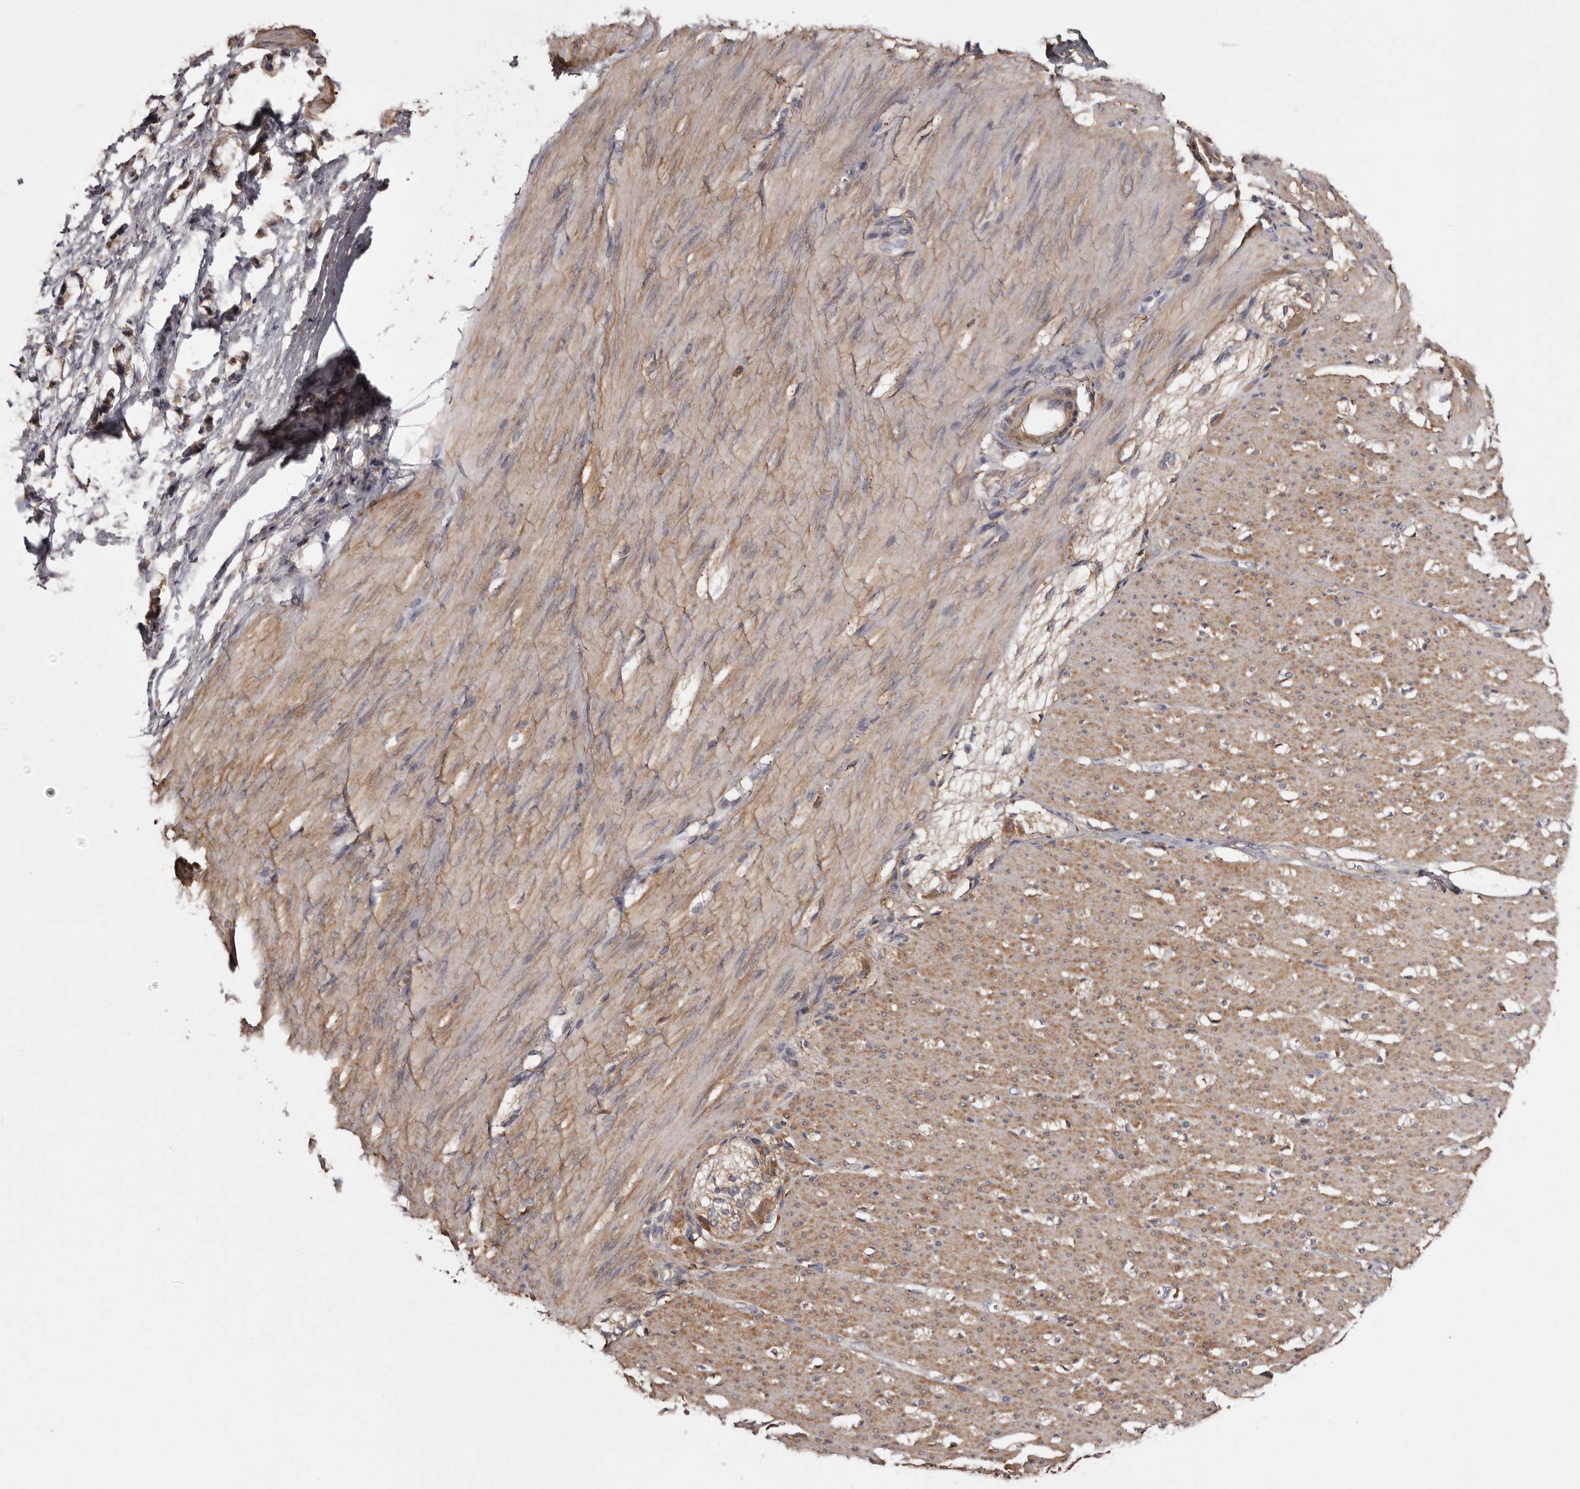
{"staining": {"intensity": "moderate", "quantity": ">75%", "location": "cytoplasmic/membranous"}, "tissue": "smooth muscle", "cell_type": "Smooth muscle cells", "image_type": "normal", "snomed": [{"axis": "morphology", "description": "Normal tissue, NOS"}, {"axis": "morphology", "description": "Adenocarcinoma, NOS"}, {"axis": "topography", "description": "Colon"}, {"axis": "topography", "description": "Peripheral nerve tissue"}], "caption": "A medium amount of moderate cytoplasmic/membranous expression is seen in about >75% of smooth muscle cells in normal smooth muscle.", "gene": "CYP1B1", "patient": {"sex": "male", "age": 14}}